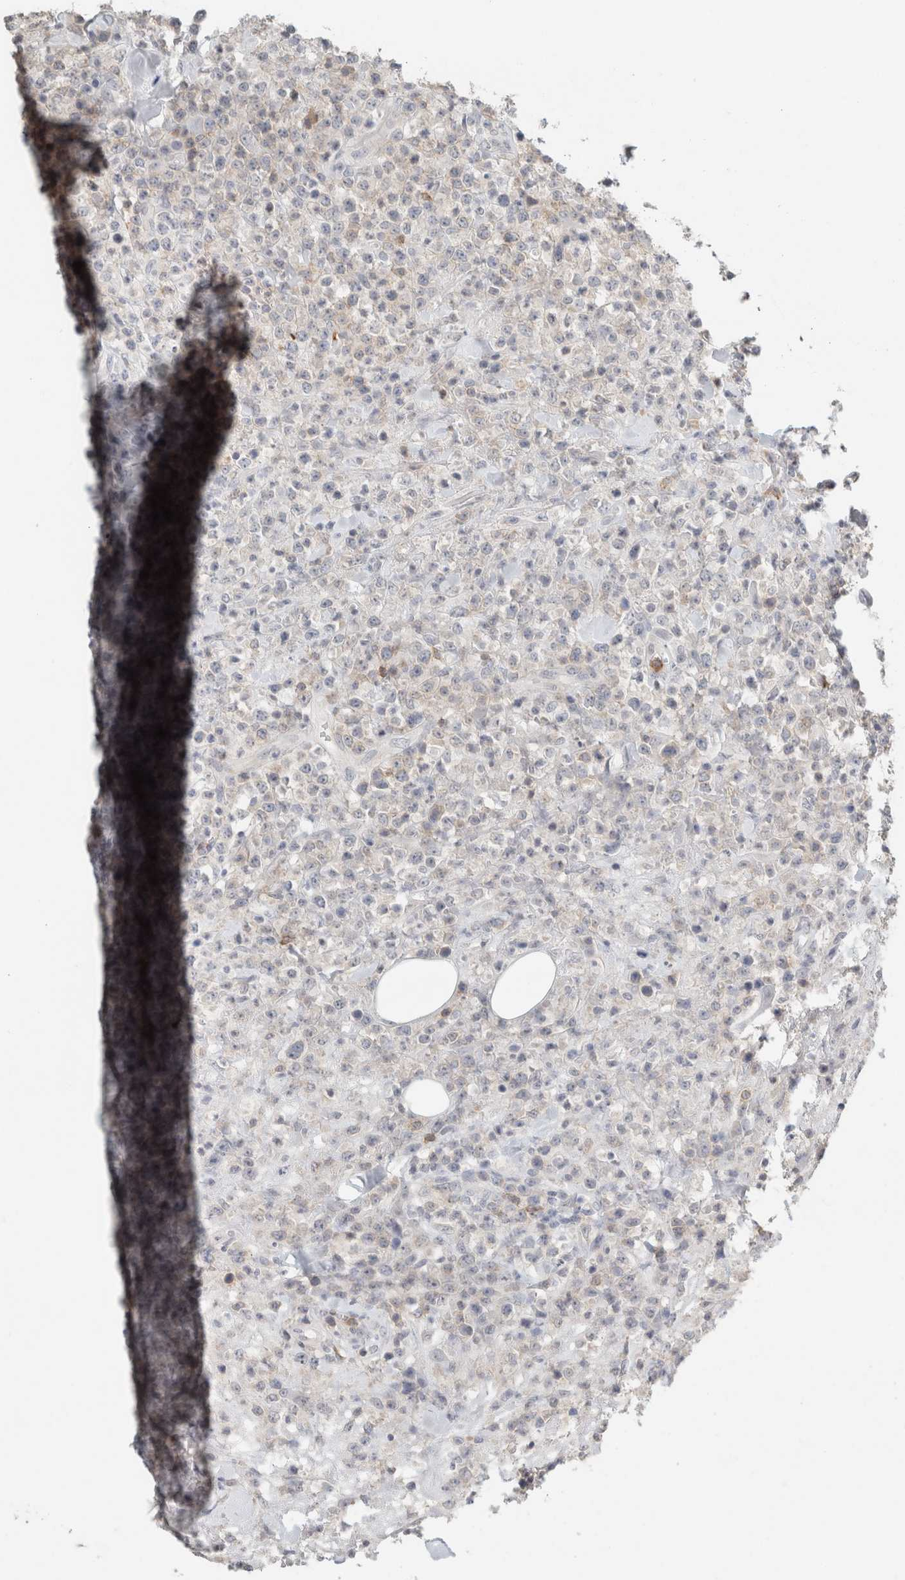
{"staining": {"intensity": "weak", "quantity": "25%-75%", "location": "cytoplasmic/membranous"}, "tissue": "lymphoma", "cell_type": "Tumor cells", "image_type": "cancer", "snomed": [{"axis": "morphology", "description": "Malignant lymphoma, non-Hodgkin's type, High grade"}, {"axis": "topography", "description": "Colon"}], "caption": "High-power microscopy captured an immunohistochemistry micrograph of malignant lymphoma, non-Hodgkin's type (high-grade), revealing weak cytoplasmic/membranous staining in approximately 25%-75% of tumor cells.", "gene": "TRAT1", "patient": {"sex": "female", "age": 53}}